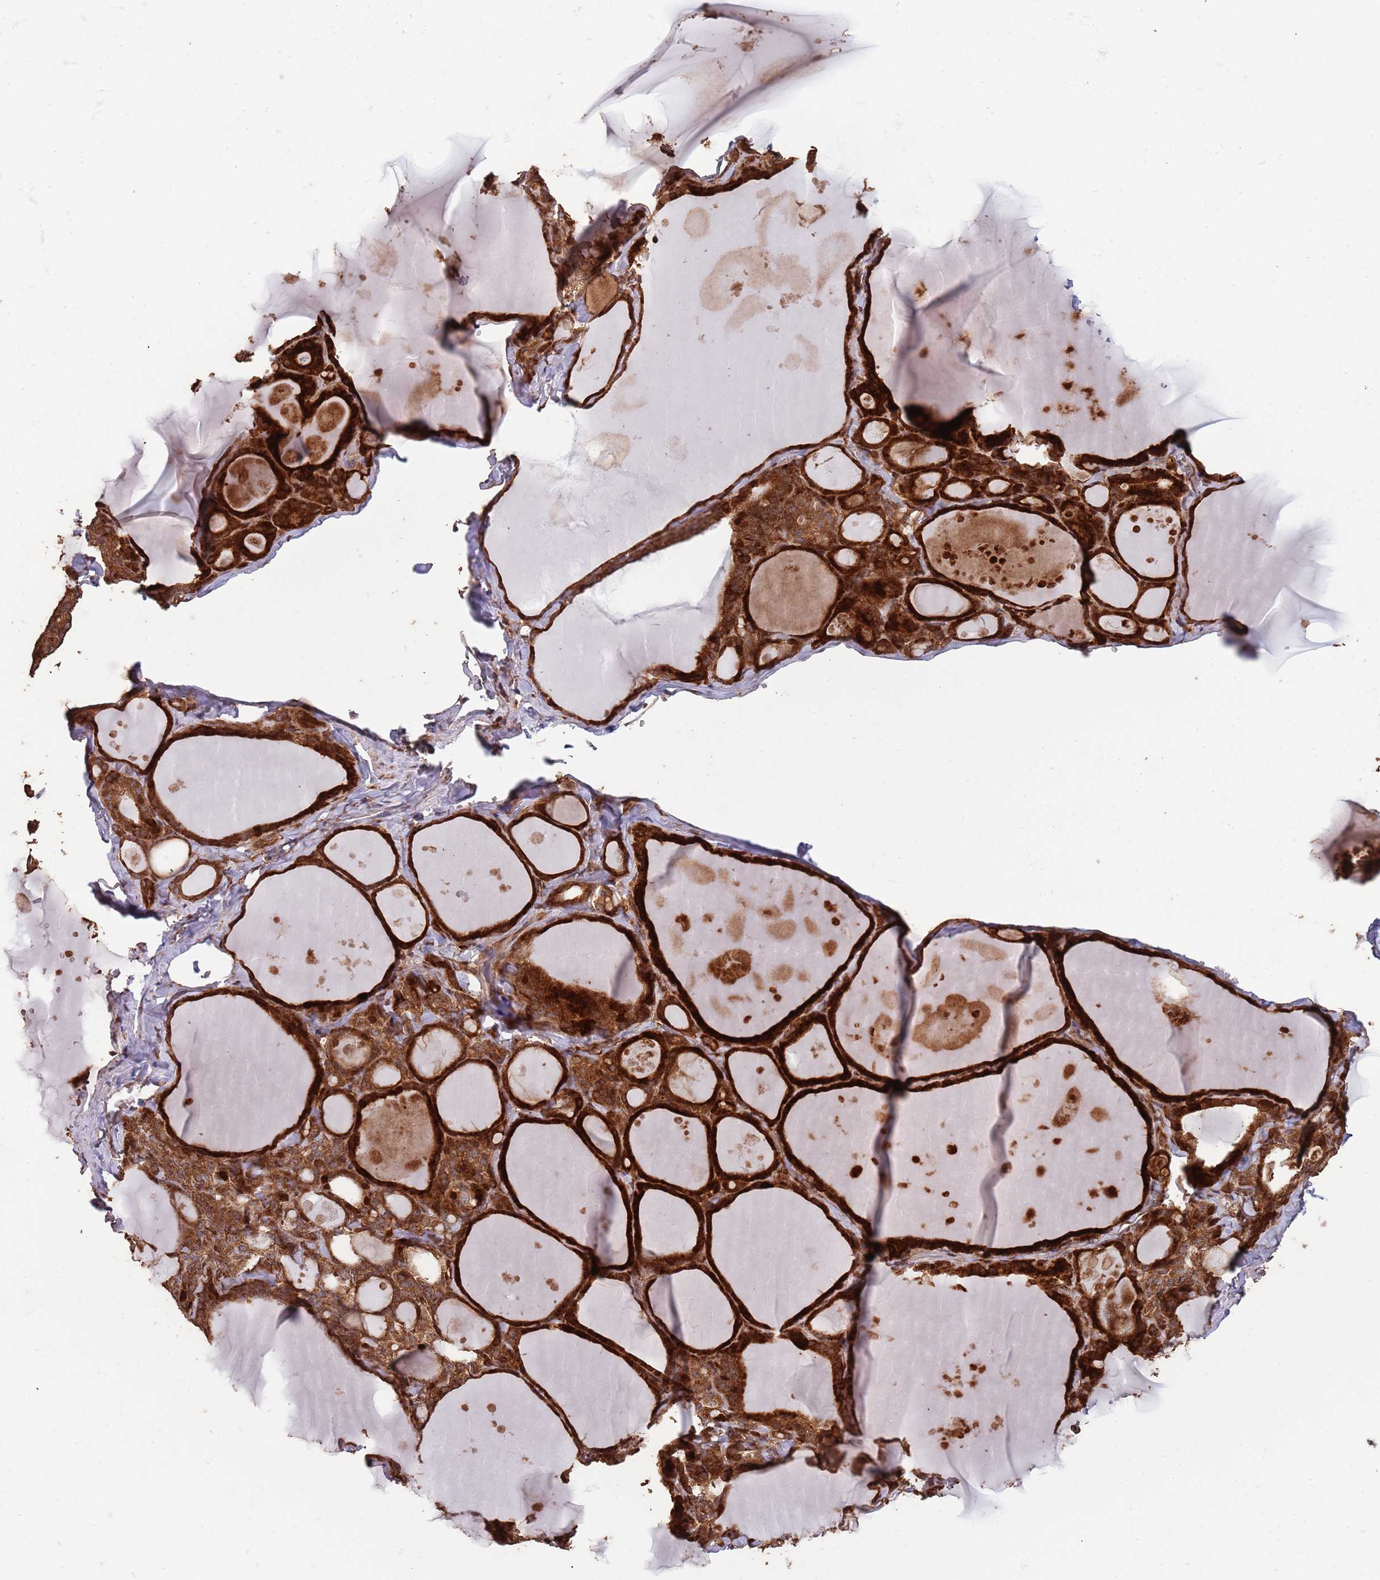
{"staining": {"intensity": "strong", "quantity": ">75%", "location": "cytoplasmic/membranous"}, "tissue": "thyroid gland", "cell_type": "Glandular cells", "image_type": "normal", "snomed": [{"axis": "morphology", "description": "Normal tissue, NOS"}, {"axis": "topography", "description": "Thyroid gland"}], "caption": "Thyroid gland stained with a brown dye reveals strong cytoplasmic/membranous positive positivity in about >75% of glandular cells.", "gene": "ZNF428", "patient": {"sex": "male", "age": 56}}